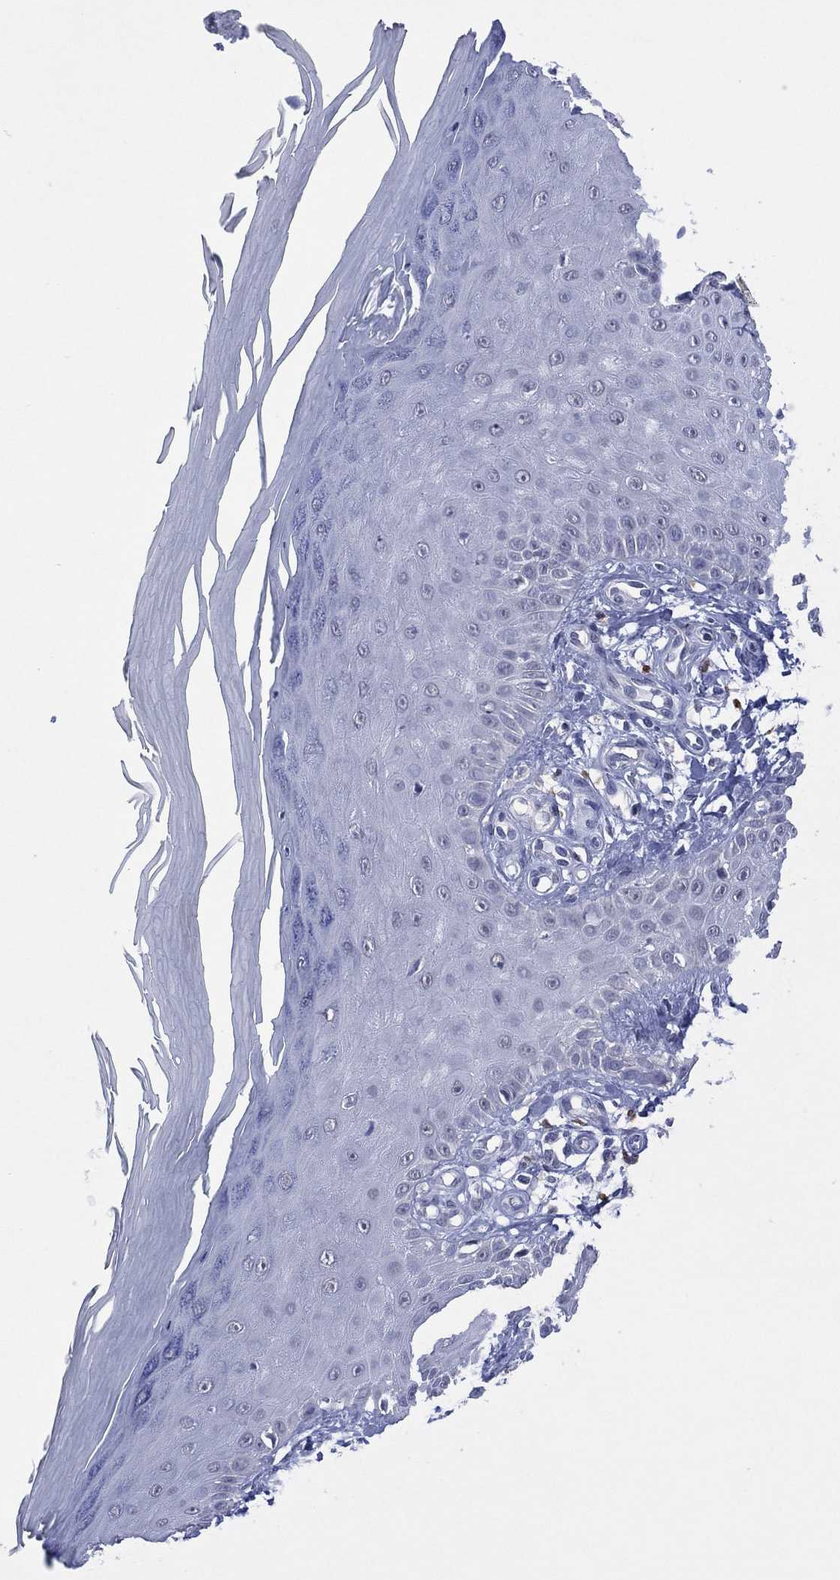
{"staining": {"intensity": "negative", "quantity": "none", "location": "none"}, "tissue": "skin", "cell_type": "Fibroblasts", "image_type": "normal", "snomed": [{"axis": "morphology", "description": "Normal tissue, NOS"}, {"axis": "morphology", "description": "Inflammation, NOS"}, {"axis": "morphology", "description": "Fibrosis, NOS"}, {"axis": "topography", "description": "Skin"}], "caption": "A histopathology image of human skin is negative for staining in fibroblasts. (DAB immunohistochemistry (IHC), high magnification).", "gene": "ASB10", "patient": {"sex": "male", "age": 71}}